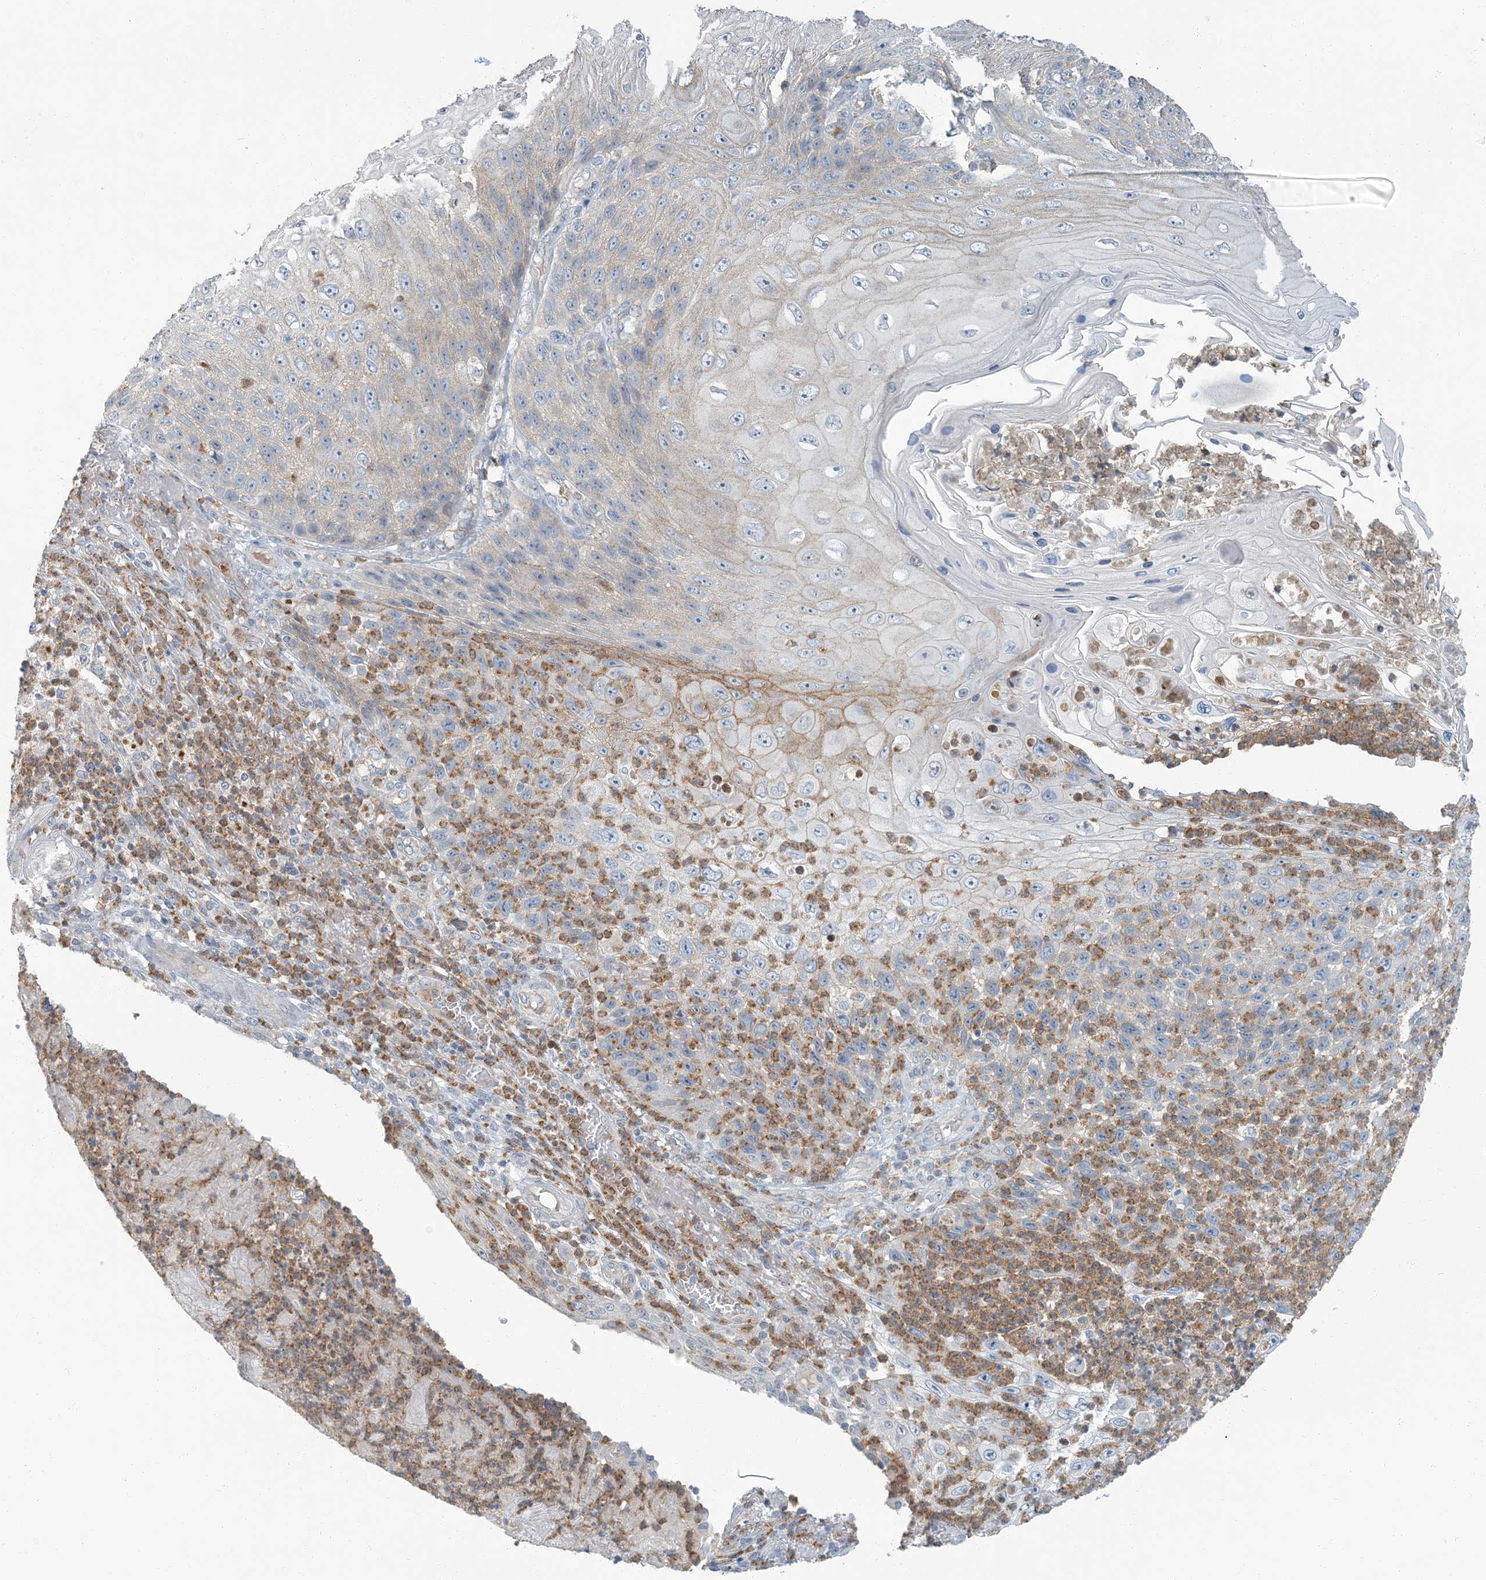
{"staining": {"intensity": "weak", "quantity": "<25%", "location": "cytoplasmic/membranous"}, "tissue": "skin cancer", "cell_type": "Tumor cells", "image_type": "cancer", "snomed": [{"axis": "morphology", "description": "Squamous cell carcinoma, NOS"}, {"axis": "topography", "description": "Skin"}], "caption": "Micrograph shows no significant protein expression in tumor cells of skin squamous cell carcinoma.", "gene": "EPHA4", "patient": {"sex": "female", "age": 88}}